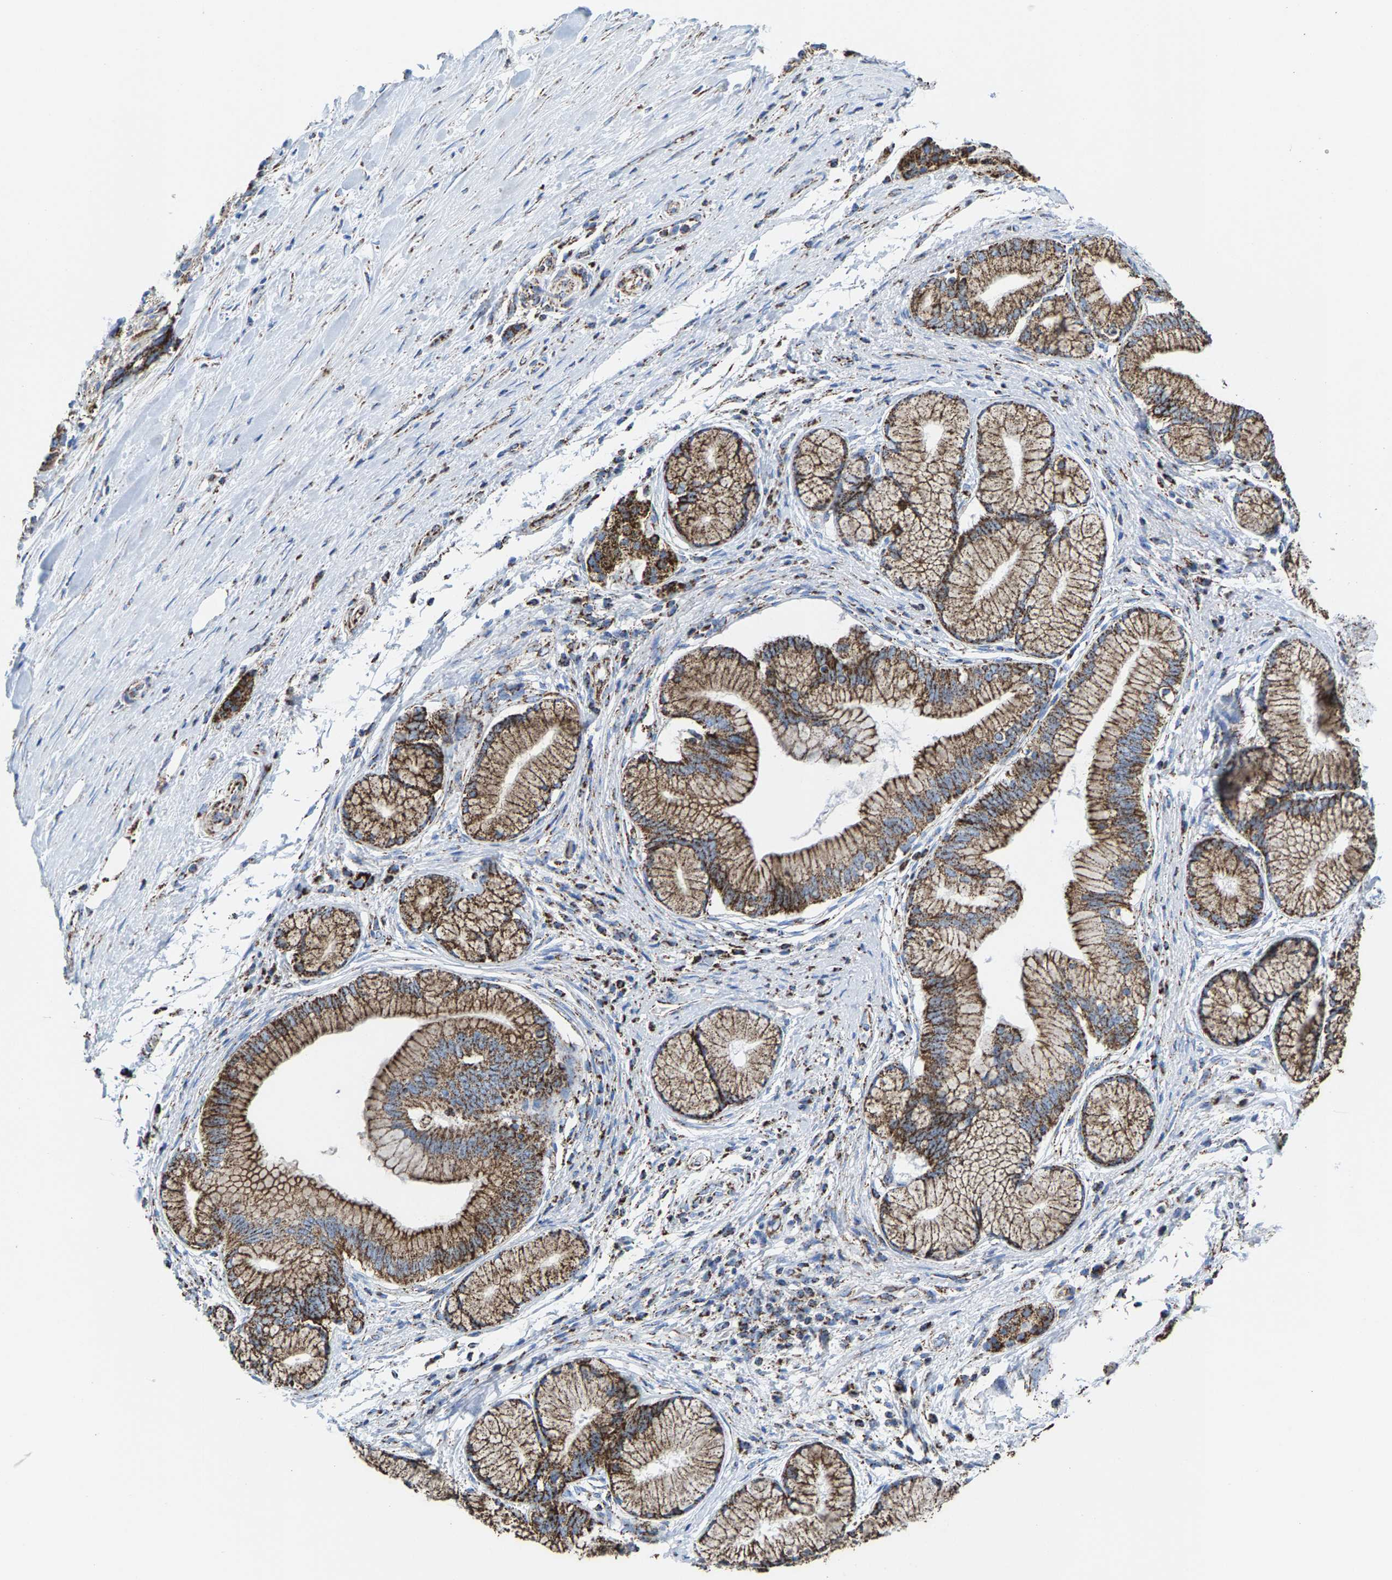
{"staining": {"intensity": "moderate", "quantity": ">75%", "location": "cytoplasmic/membranous"}, "tissue": "pancreatic cancer", "cell_type": "Tumor cells", "image_type": "cancer", "snomed": [{"axis": "morphology", "description": "Adenocarcinoma, NOS"}, {"axis": "topography", "description": "Pancreas"}], "caption": "DAB (3,3'-diaminobenzidine) immunohistochemical staining of human pancreatic adenocarcinoma shows moderate cytoplasmic/membranous protein expression in about >75% of tumor cells.", "gene": "ECHS1", "patient": {"sex": "female", "age": 70}}